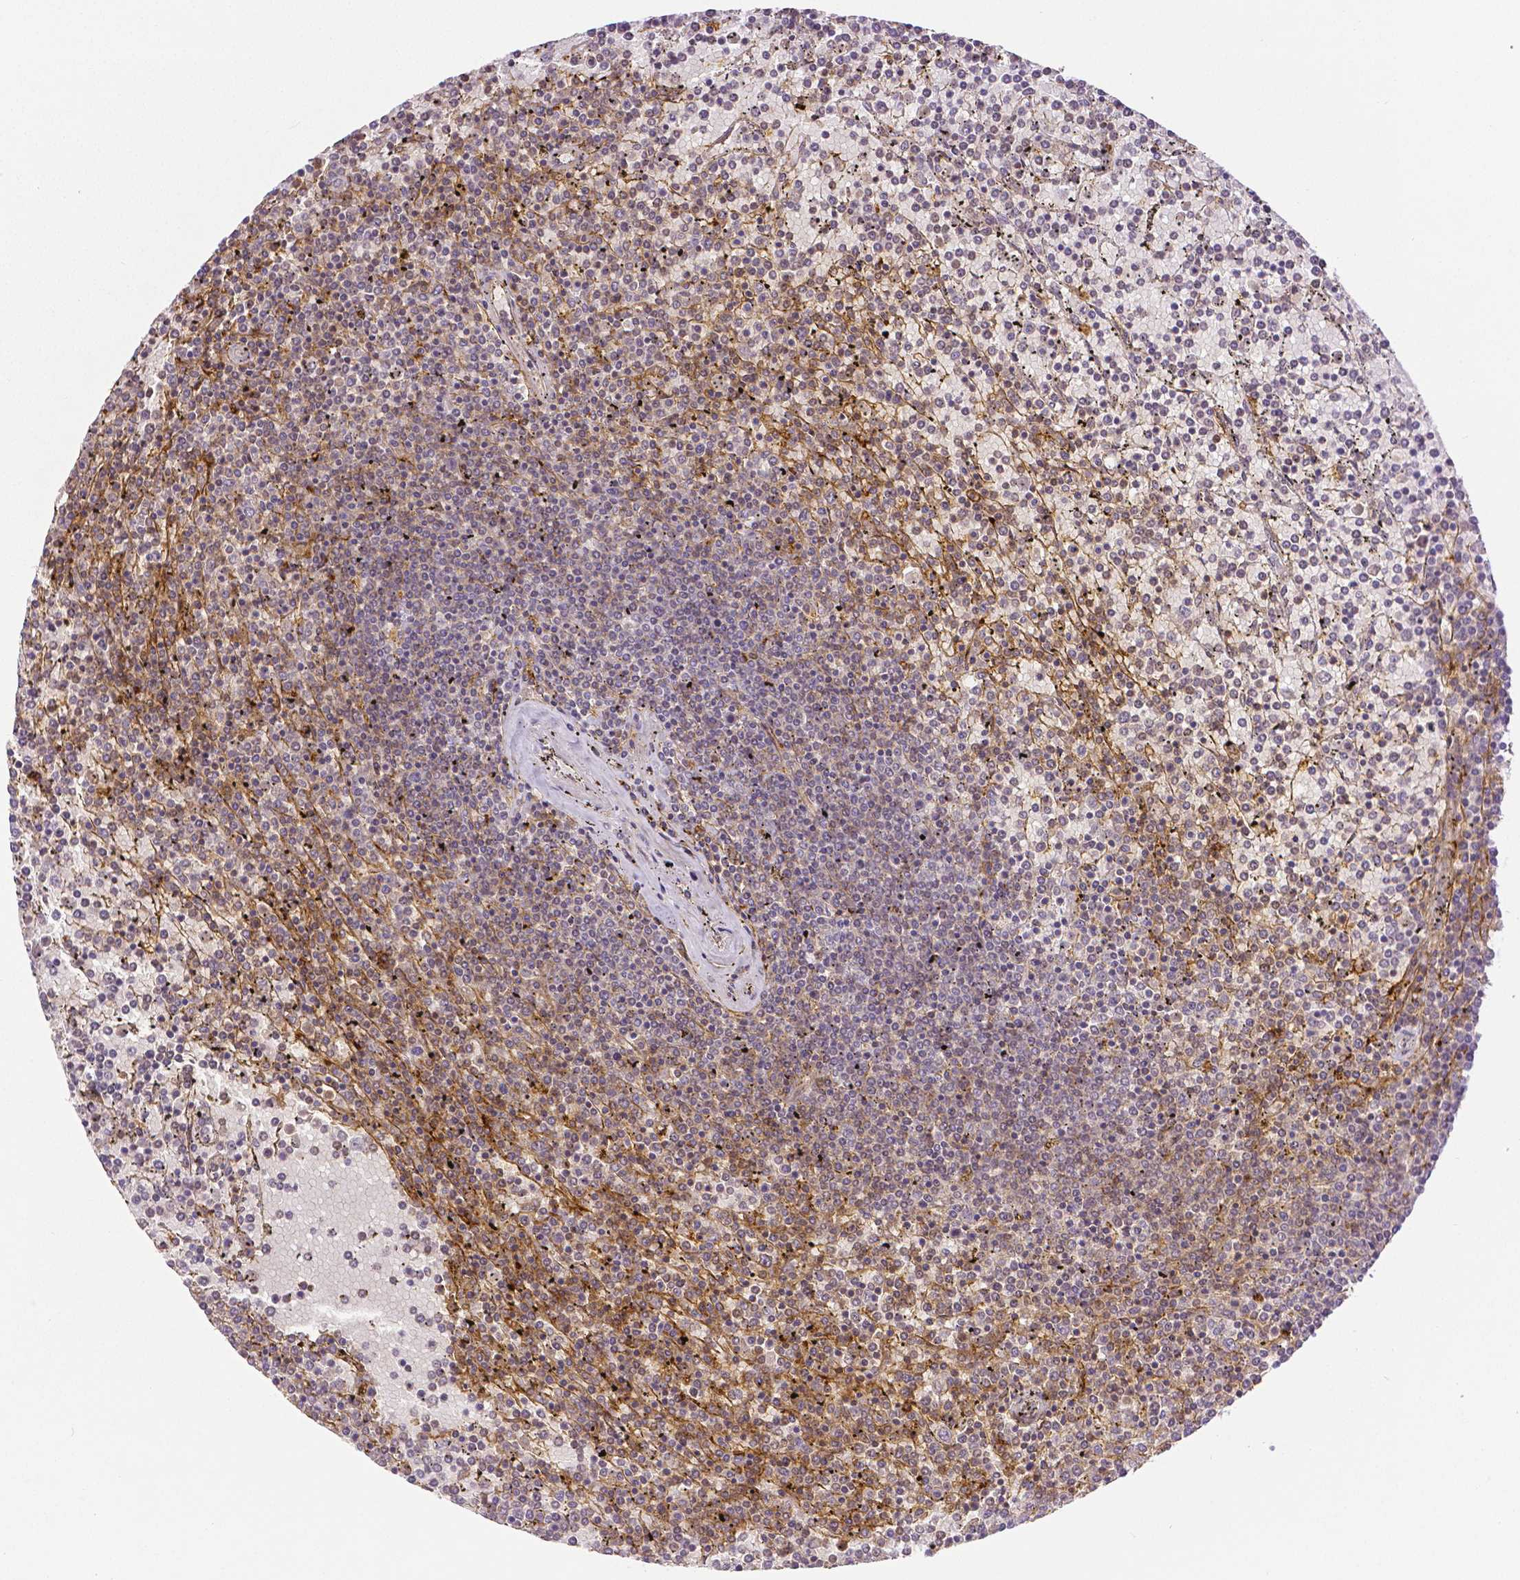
{"staining": {"intensity": "negative", "quantity": "none", "location": "none"}, "tissue": "lymphoma", "cell_type": "Tumor cells", "image_type": "cancer", "snomed": [{"axis": "morphology", "description": "Malignant lymphoma, non-Hodgkin's type, Low grade"}, {"axis": "topography", "description": "Spleen"}], "caption": "Tumor cells show no significant positivity in low-grade malignant lymphoma, non-Hodgkin's type.", "gene": "THY1", "patient": {"sex": "female", "age": 77}}